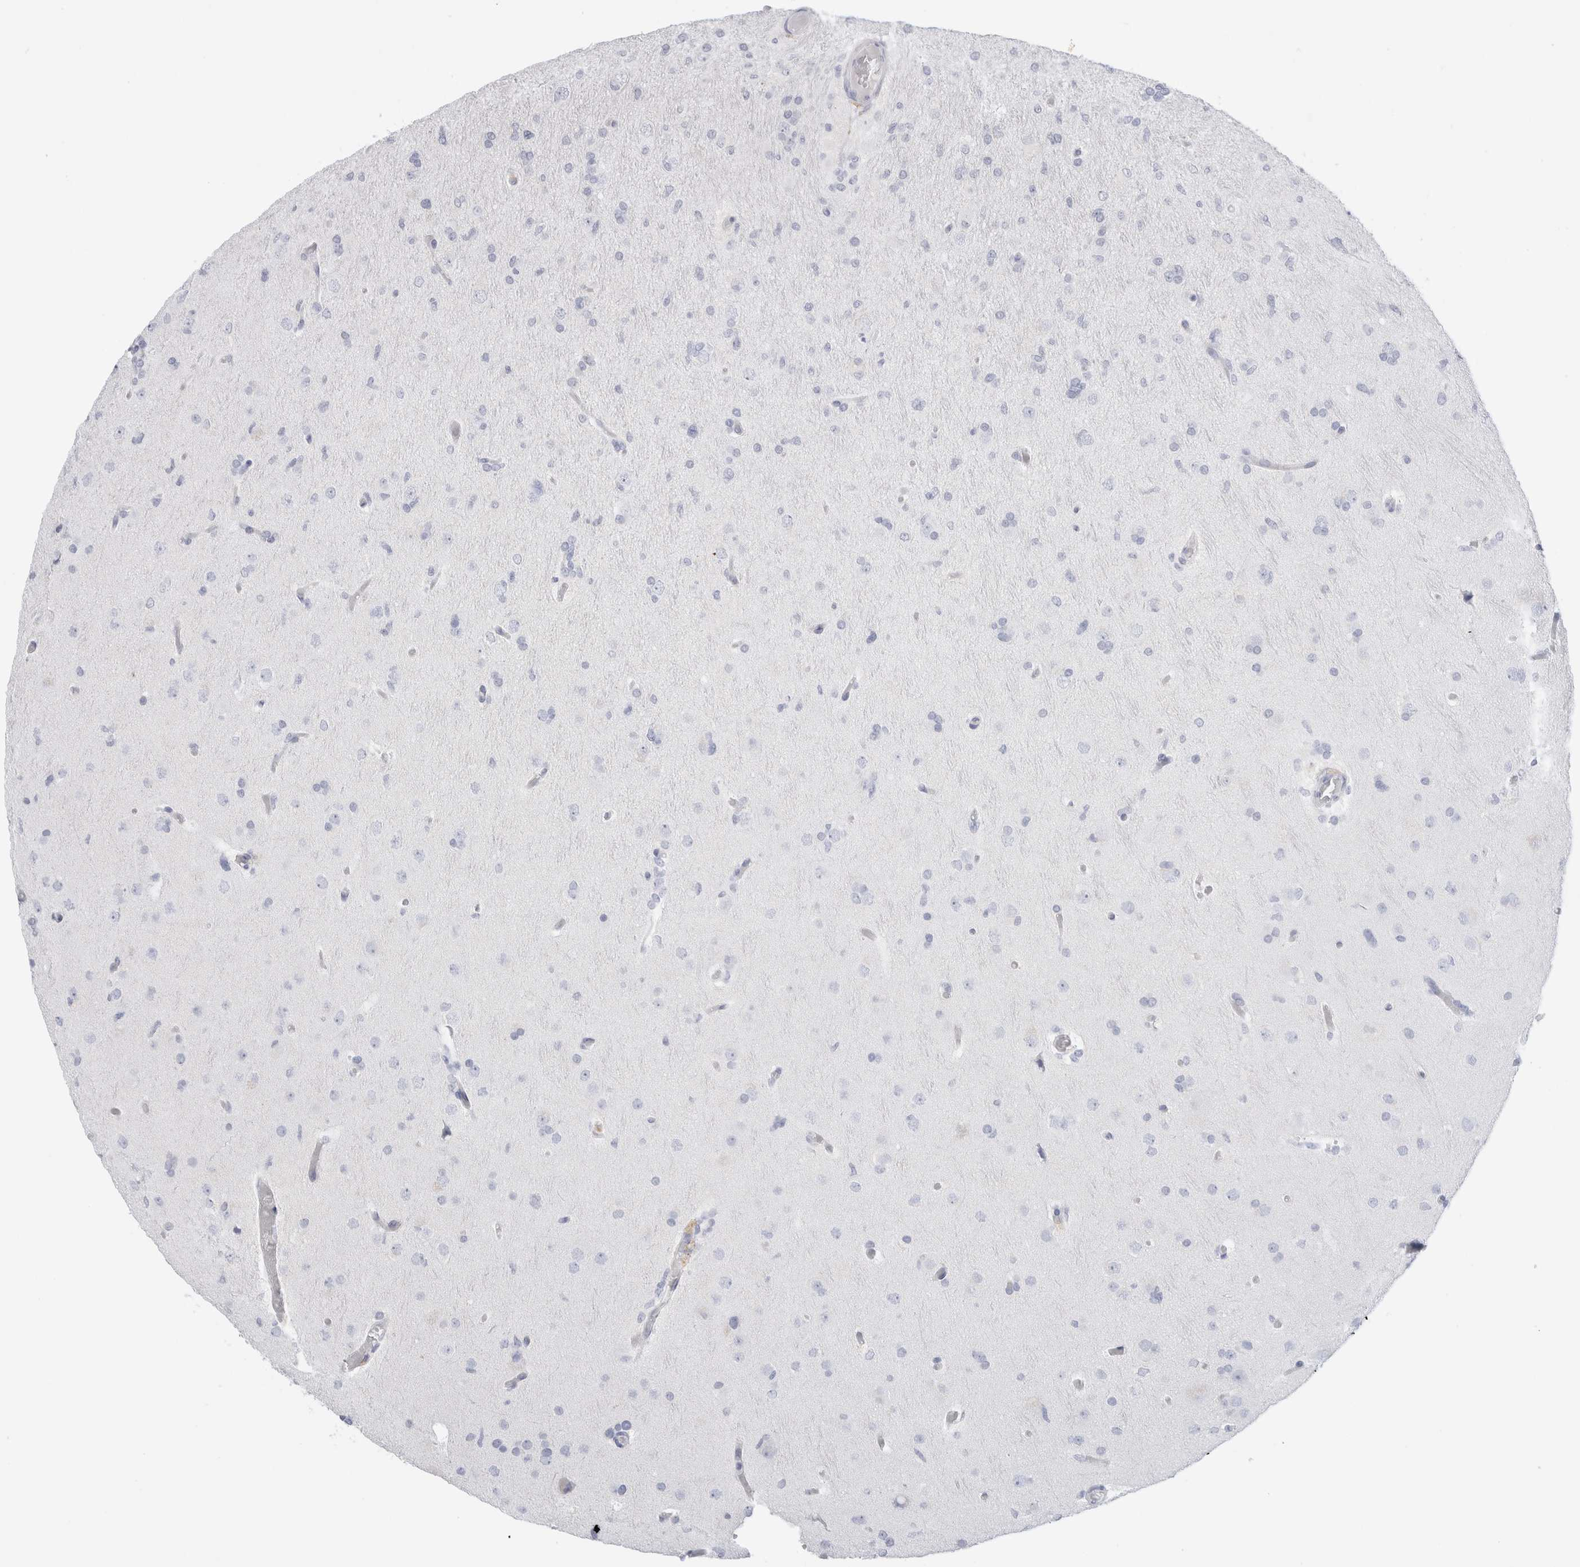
{"staining": {"intensity": "negative", "quantity": "none", "location": "none"}, "tissue": "glioma", "cell_type": "Tumor cells", "image_type": "cancer", "snomed": [{"axis": "morphology", "description": "Glioma, malignant, High grade"}, {"axis": "topography", "description": "Cerebral cortex"}], "caption": "IHC of glioma demonstrates no positivity in tumor cells.", "gene": "MUC15", "patient": {"sex": "female", "age": 36}}